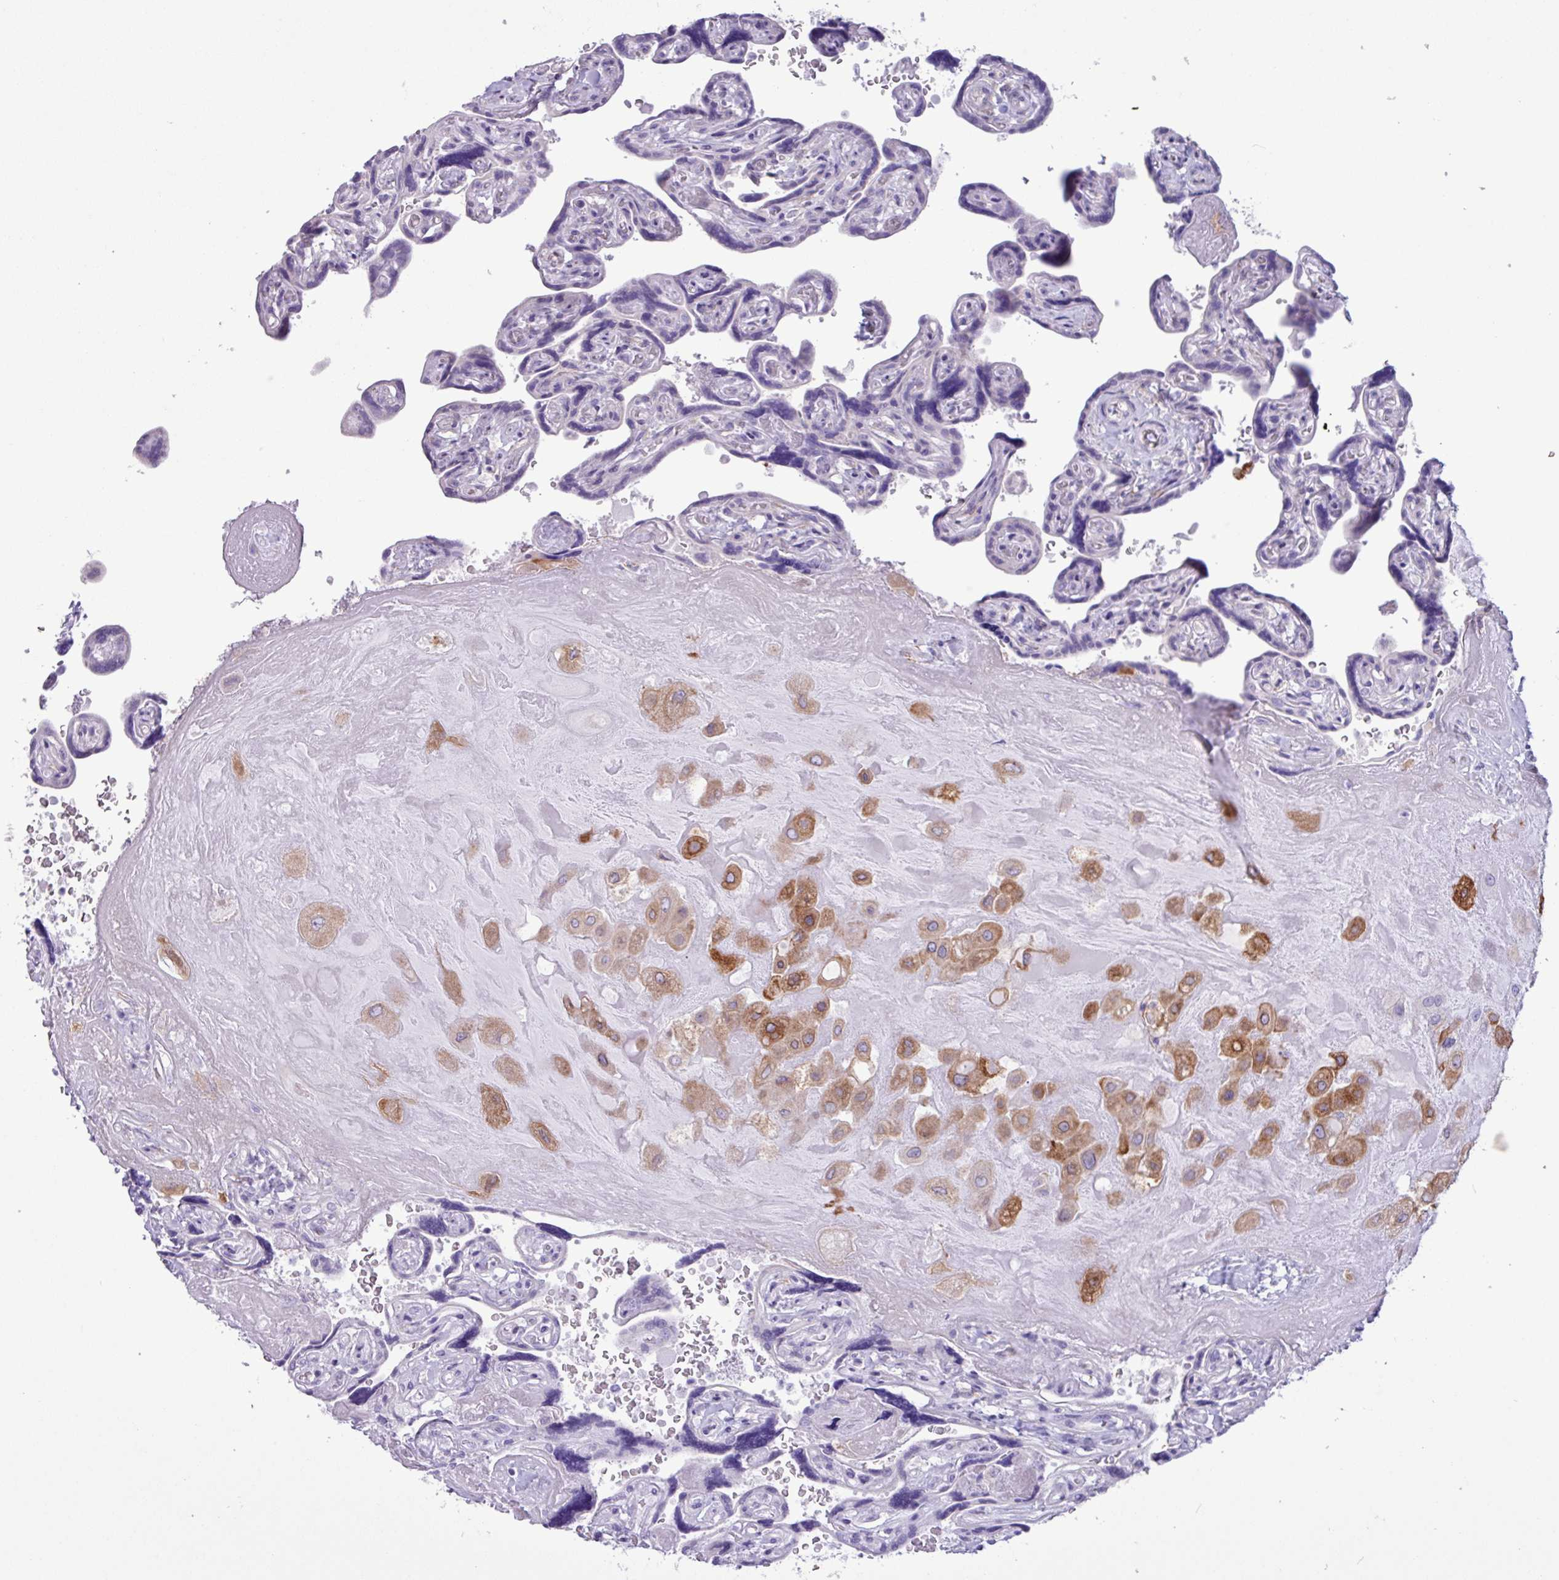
{"staining": {"intensity": "moderate", "quantity": ">75%", "location": "cytoplasmic/membranous"}, "tissue": "placenta", "cell_type": "Decidual cells", "image_type": "normal", "snomed": [{"axis": "morphology", "description": "Normal tissue, NOS"}, {"axis": "topography", "description": "Placenta"}], "caption": "Moderate cytoplasmic/membranous protein staining is appreciated in about >75% of decidual cells in placenta.", "gene": "SLC38A1", "patient": {"sex": "female", "age": 32}}